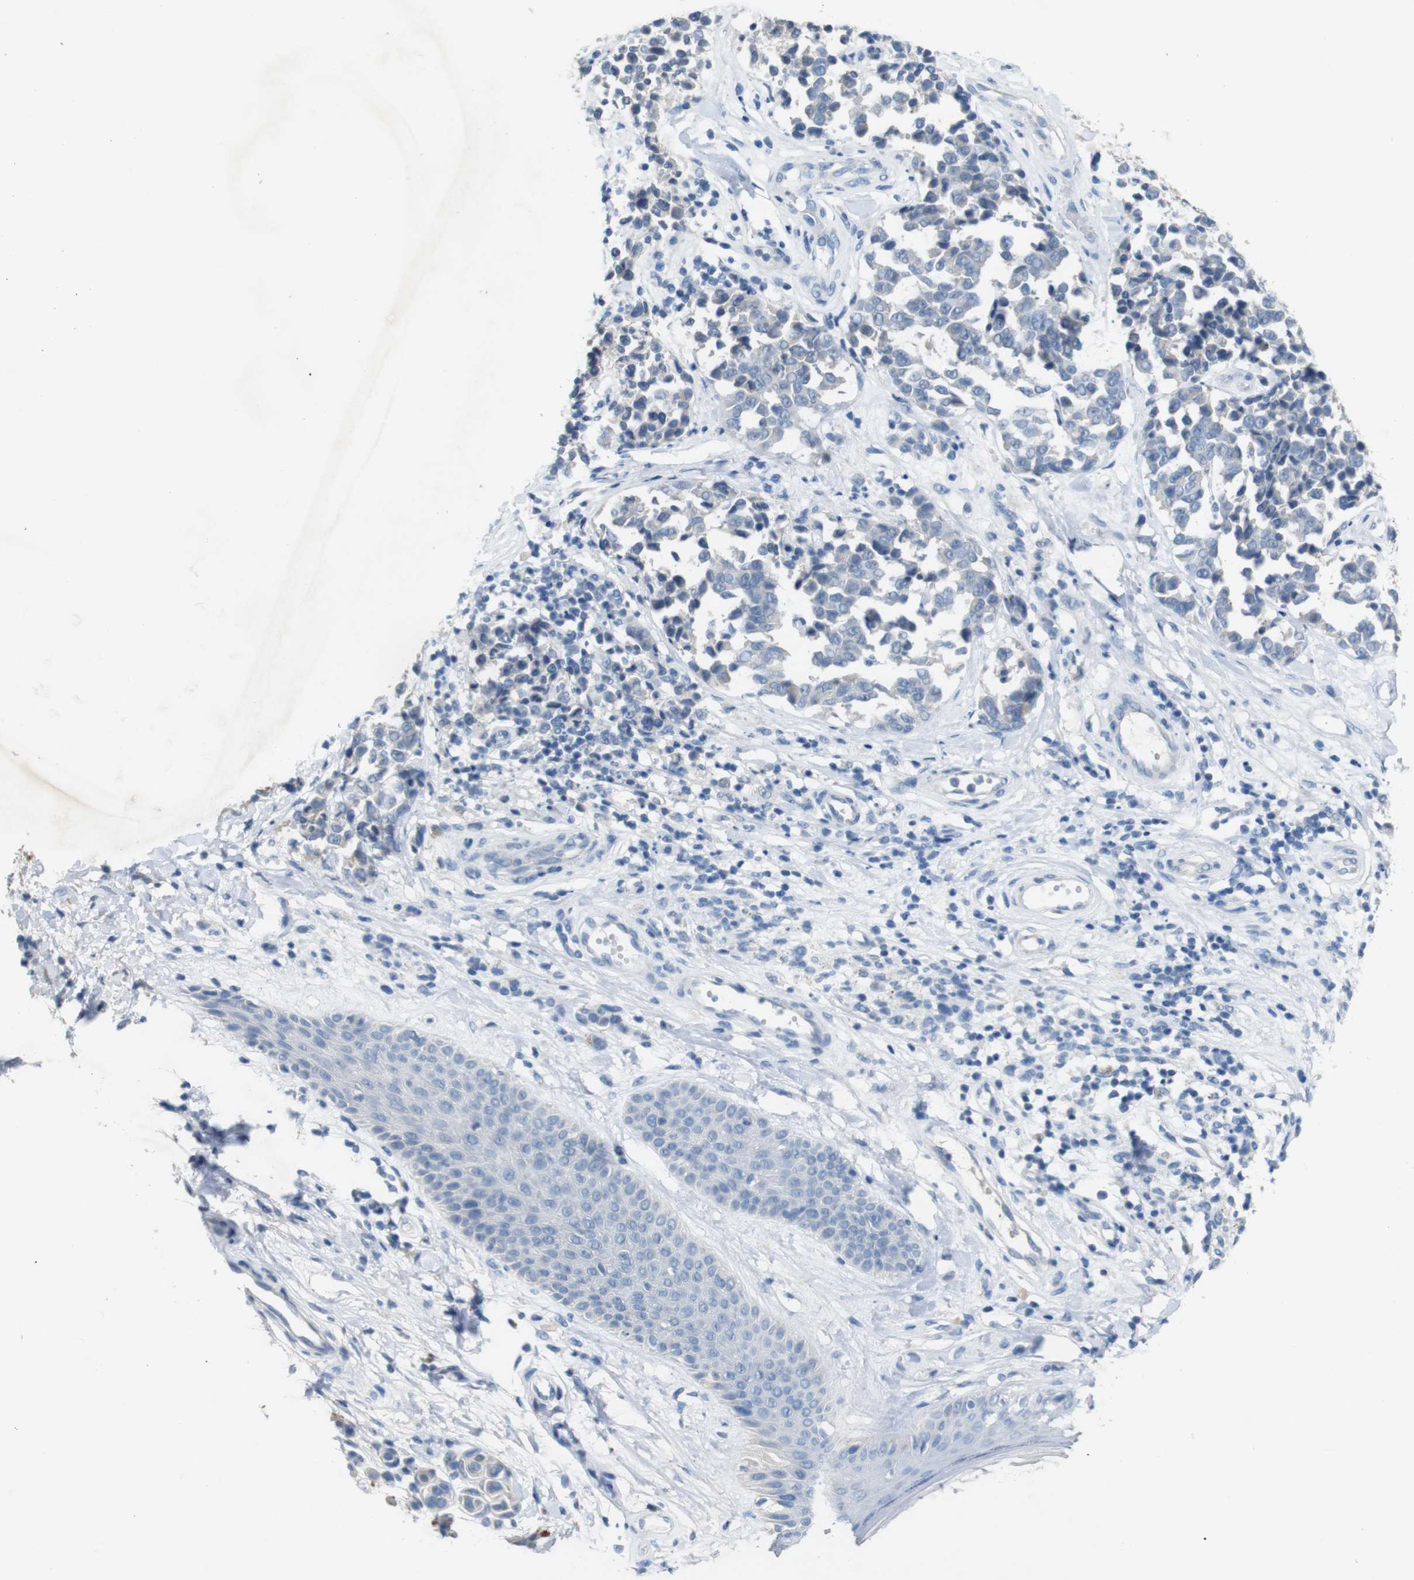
{"staining": {"intensity": "negative", "quantity": "none", "location": "none"}, "tissue": "melanoma", "cell_type": "Tumor cells", "image_type": "cancer", "snomed": [{"axis": "morphology", "description": "Malignant melanoma, NOS"}, {"axis": "topography", "description": "Skin"}], "caption": "This is an IHC histopathology image of human melanoma. There is no positivity in tumor cells.", "gene": "SLC2A8", "patient": {"sex": "female", "age": 64}}